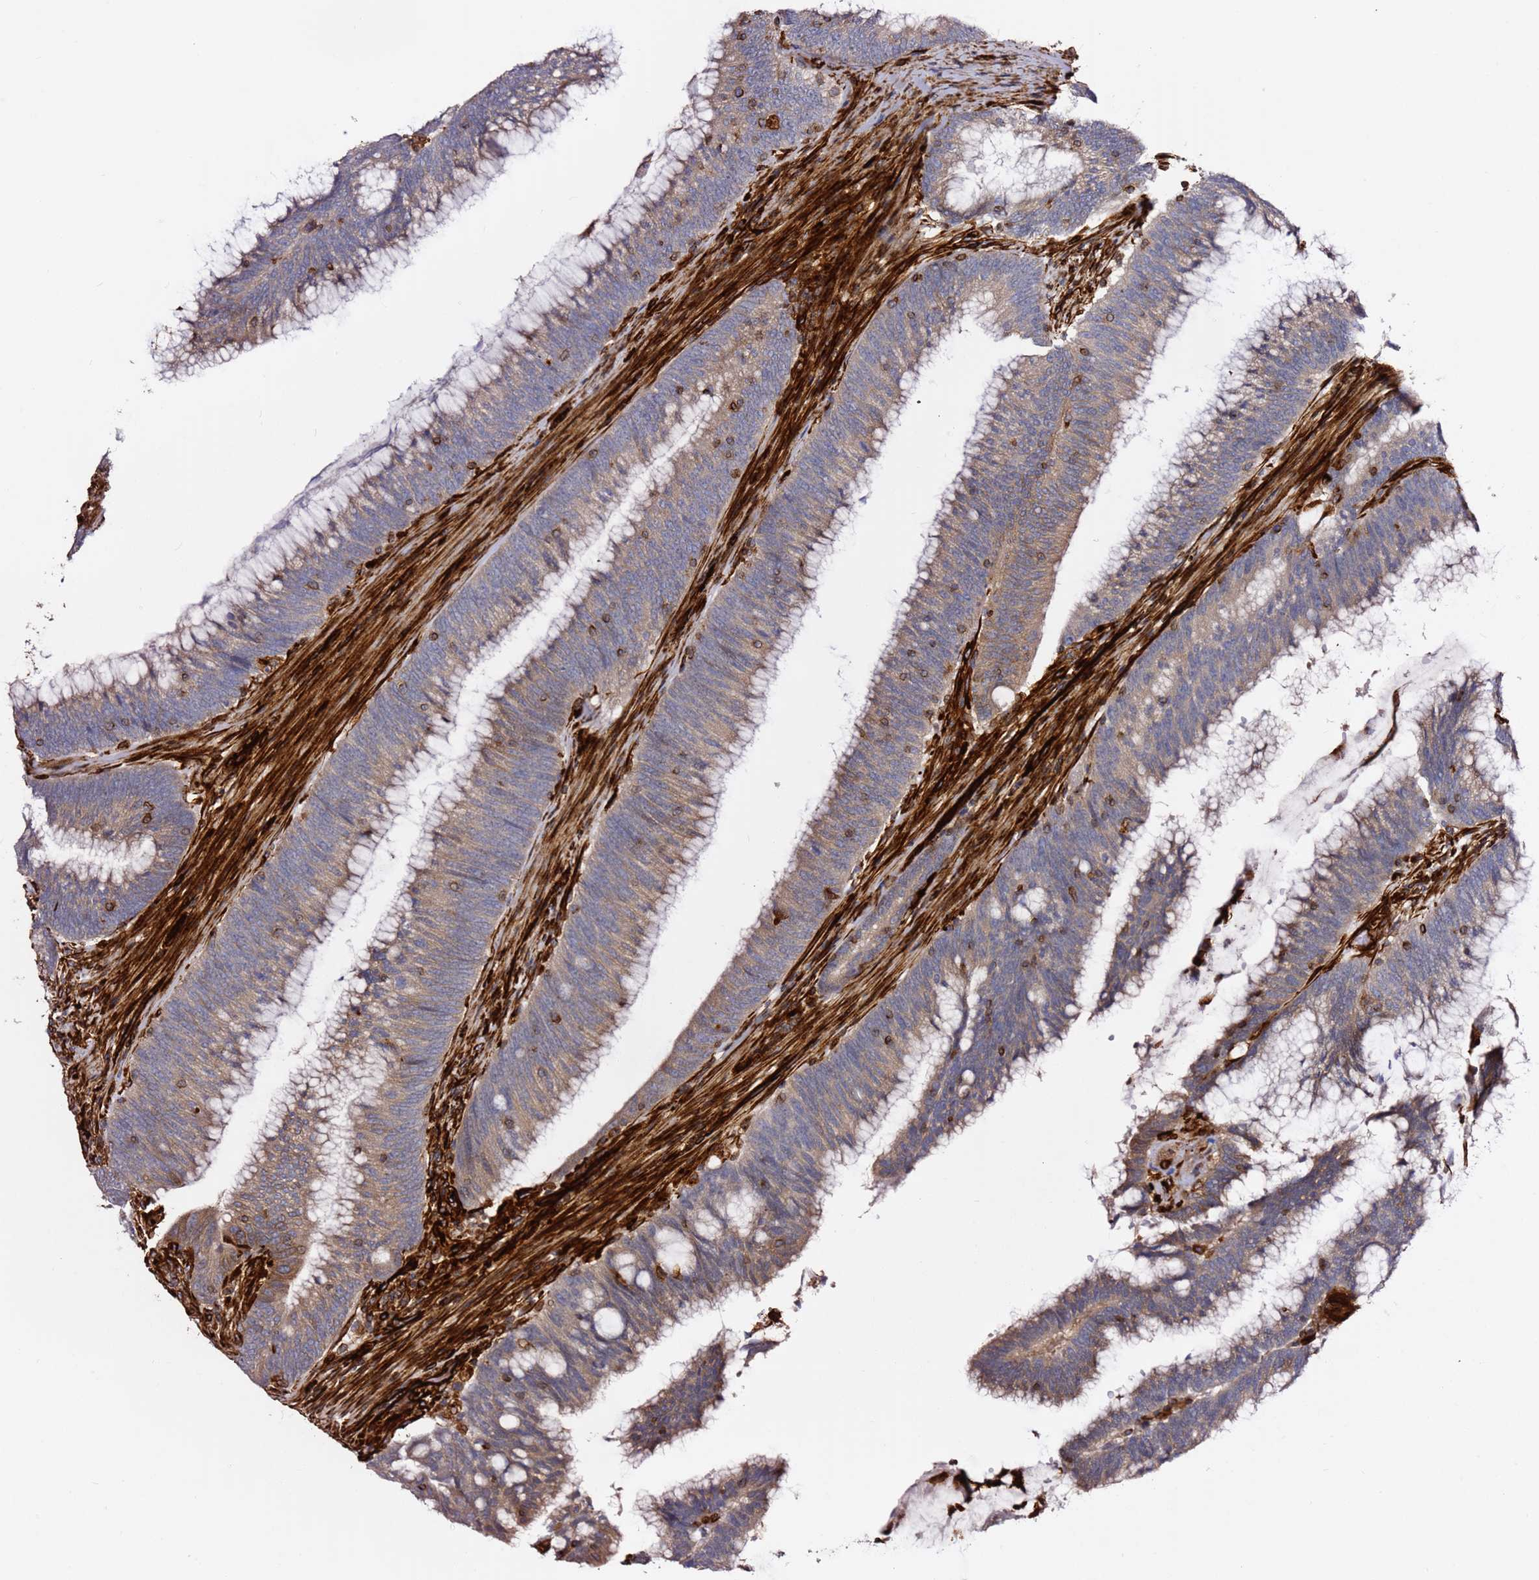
{"staining": {"intensity": "weak", "quantity": "<25%", "location": "cytoplasmic/membranous"}, "tissue": "colorectal cancer", "cell_type": "Tumor cells", "image_type": "cancer", "snomed": [{"axis": "morphology", "description": "Adenocarcinoma, NOS"}, {"axis": "topography", "description": "Rectum"}], "caption": "Protein analysis of colorectal cancer (adenocarcinoma) displays no significant positivity in tumor cells.", "gene": "MRGPRE", "patient": {"sex": "female", "age": 77}}